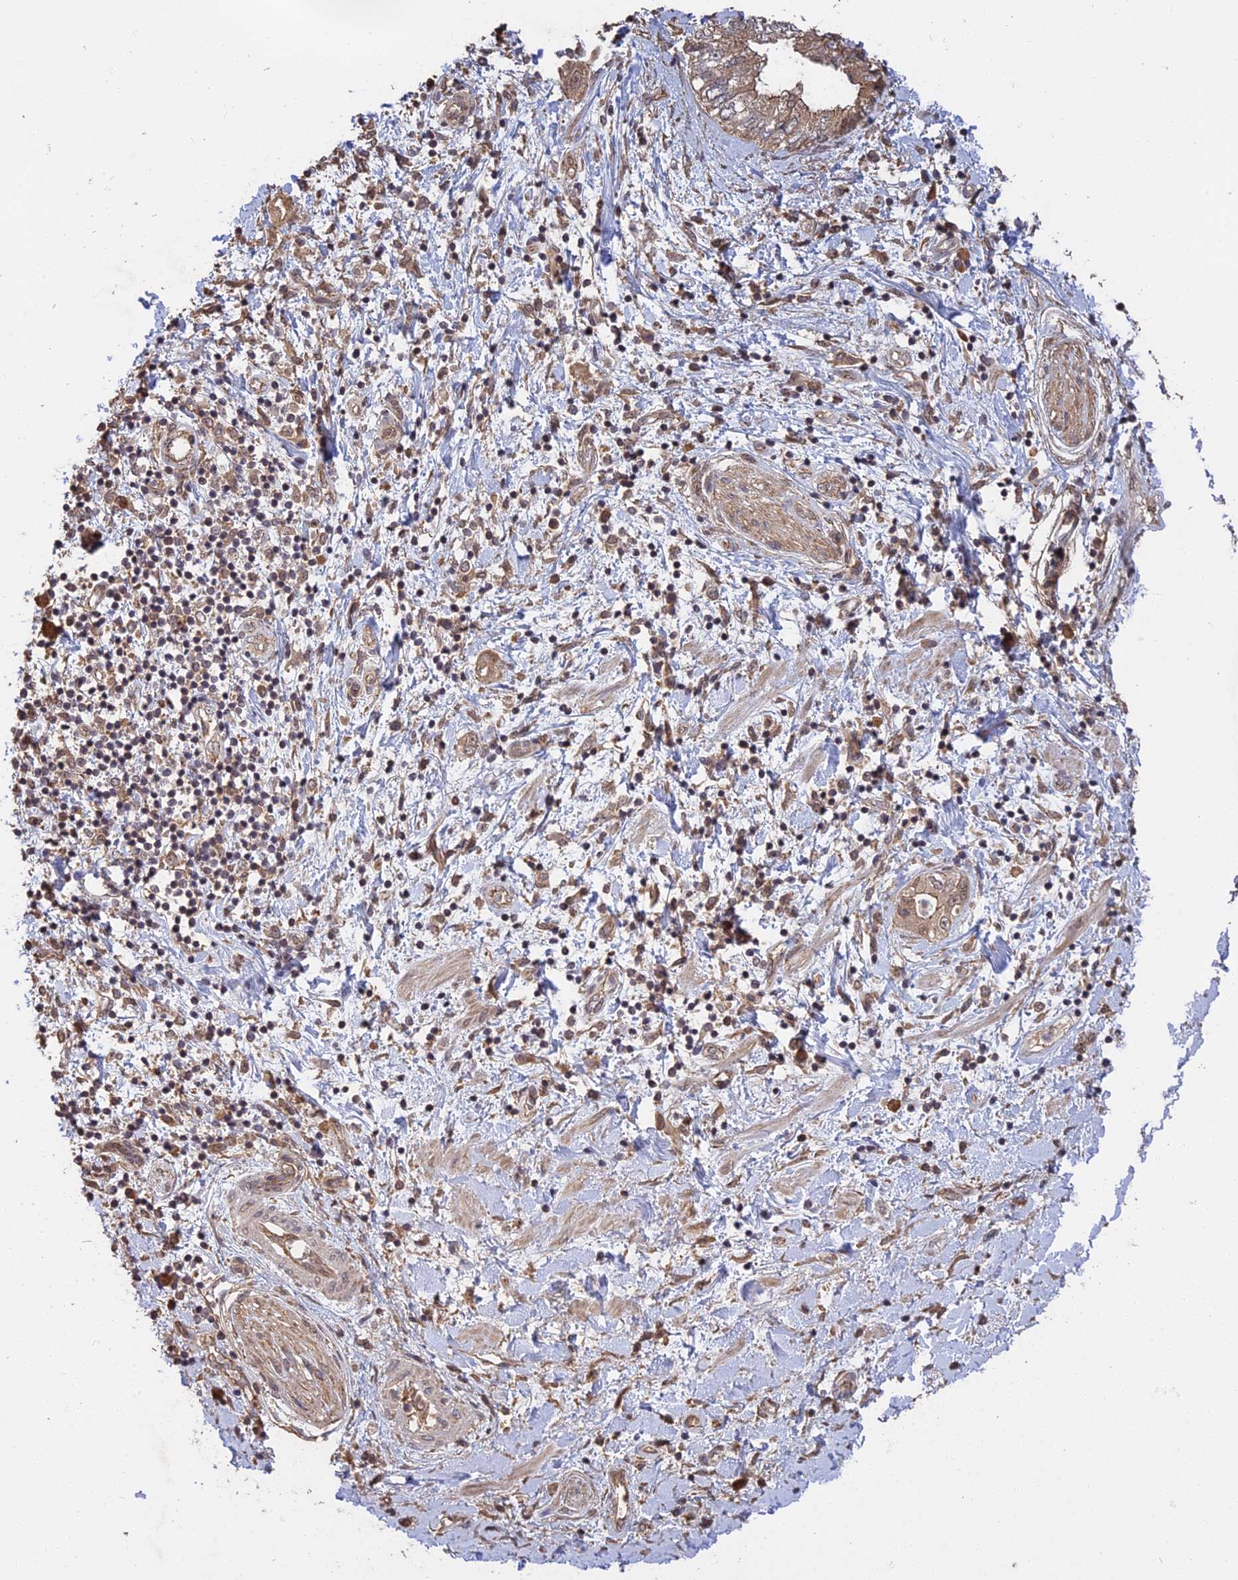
{"staining": {"intensity": "weak", "quantity": "25%-75%", "location": "cytoplasmic/membranous,nuclear"}, "tissue": "pancreatic cancer", "cell_type": "Tumor cells", "image_type": "cancer", "snomed": [{"axis": "morphology", "description": "Adenocarcinoma, NOS"}, {"axis": "topography", "description": "Pancreas"}], "caption": "Immunohistochemical staining of pancreatic cancer demonstrates low levels of weak cytoplasmic/membranous and nuclear staining in about 25%-75% of tumor cells.", "gene": "ARHGAP40", "patient": {"sex": "female", "age": 73}}